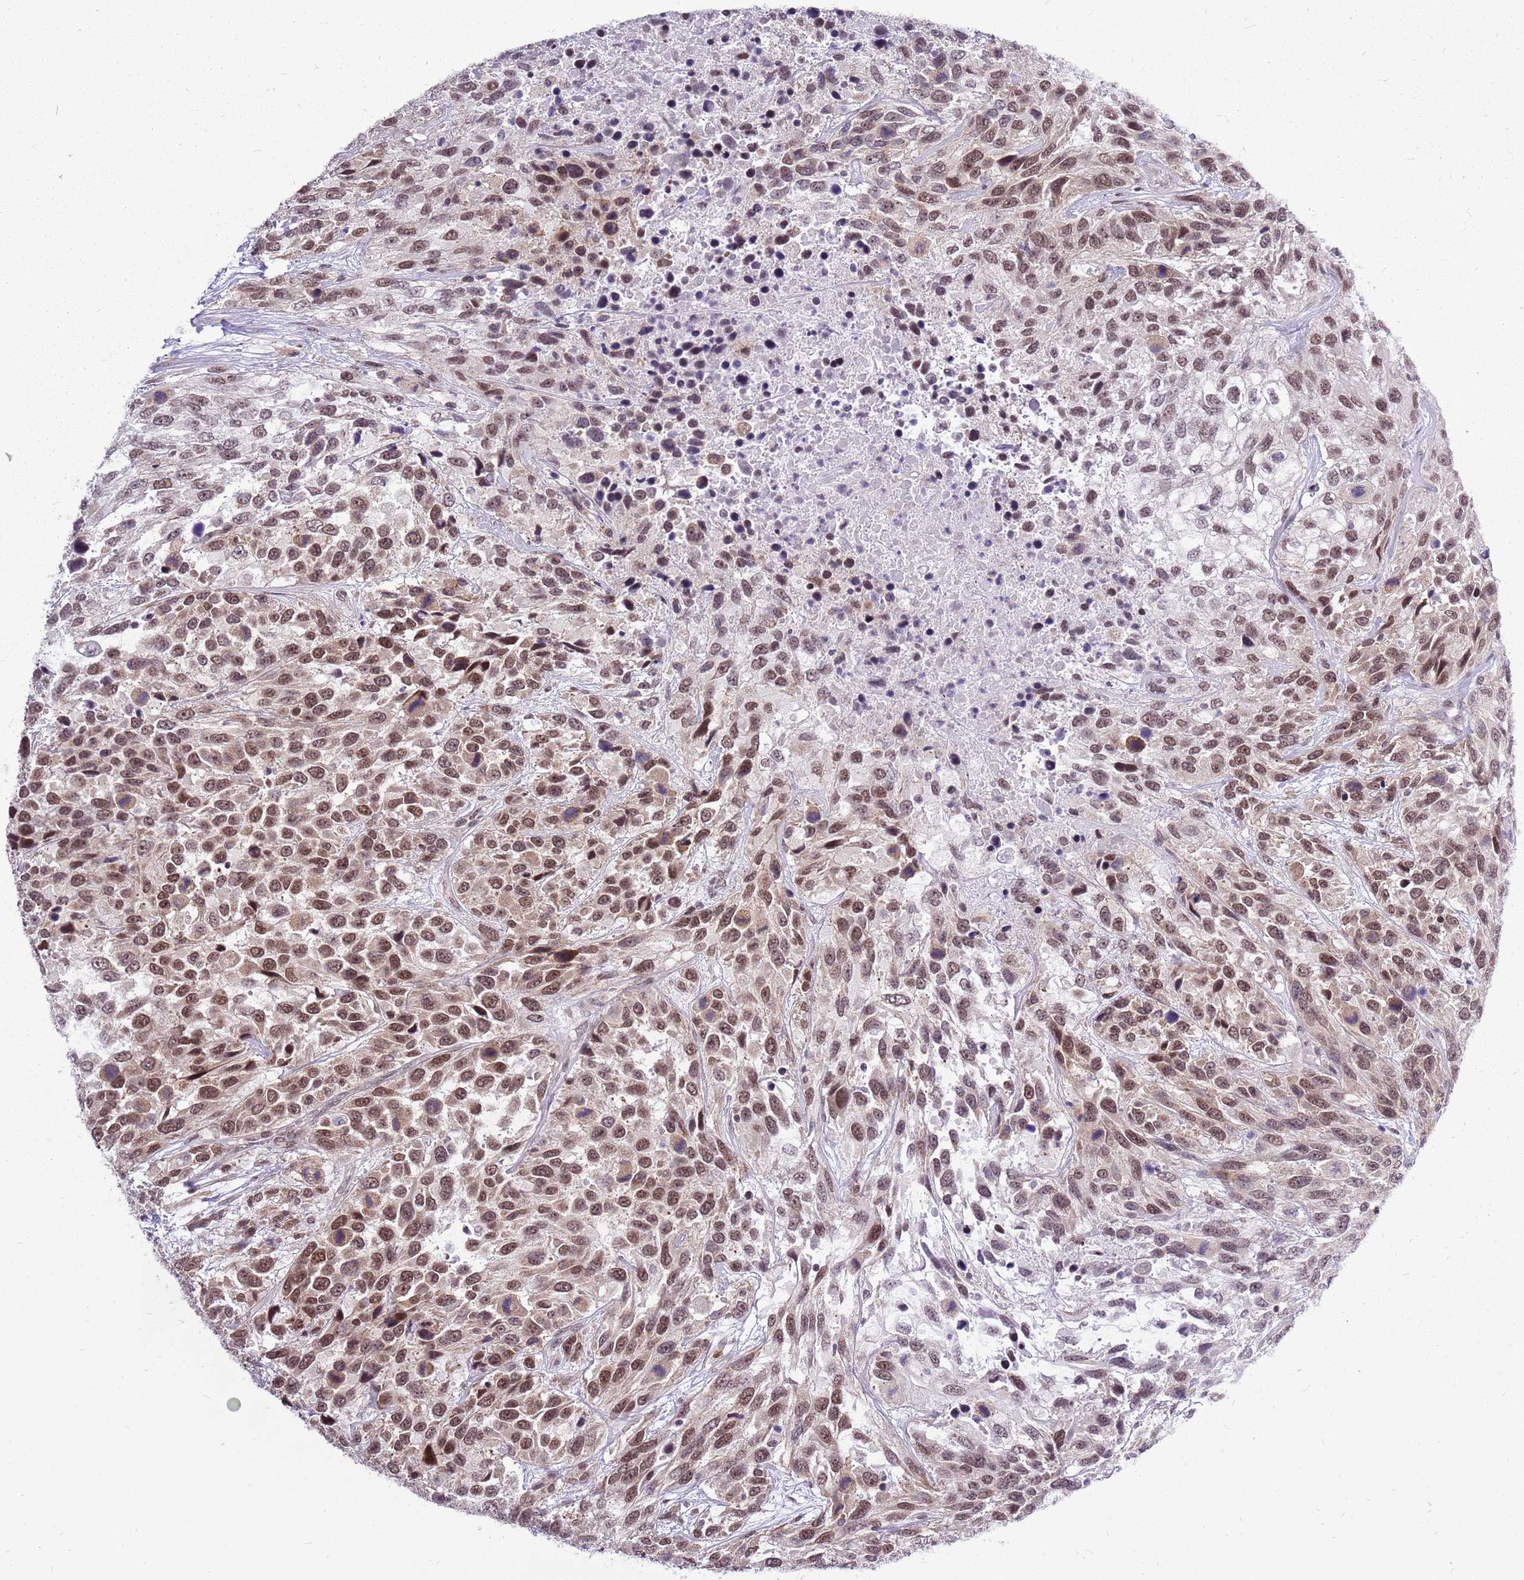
{"staining": {"intensity": "moderate", "quantity": ">75%", "location": "nuclear"}, "tissue": "urothelial cancer", "cell_type": "Tumor cells", "image_type": "cancer", "snomed": [{"axis": "morphology", "description": "Urothelial carcinoma, High grade"}, {"axis": "topography", "description": "Urinary bladder"}], "caption": "Immunohistochemistry of urothelial cancer shows medium levels of moderate nuclear expression in about >75% of tumor cells.", "gene": "CCDC166", "patient": {"sex": "female", "age": 70}}